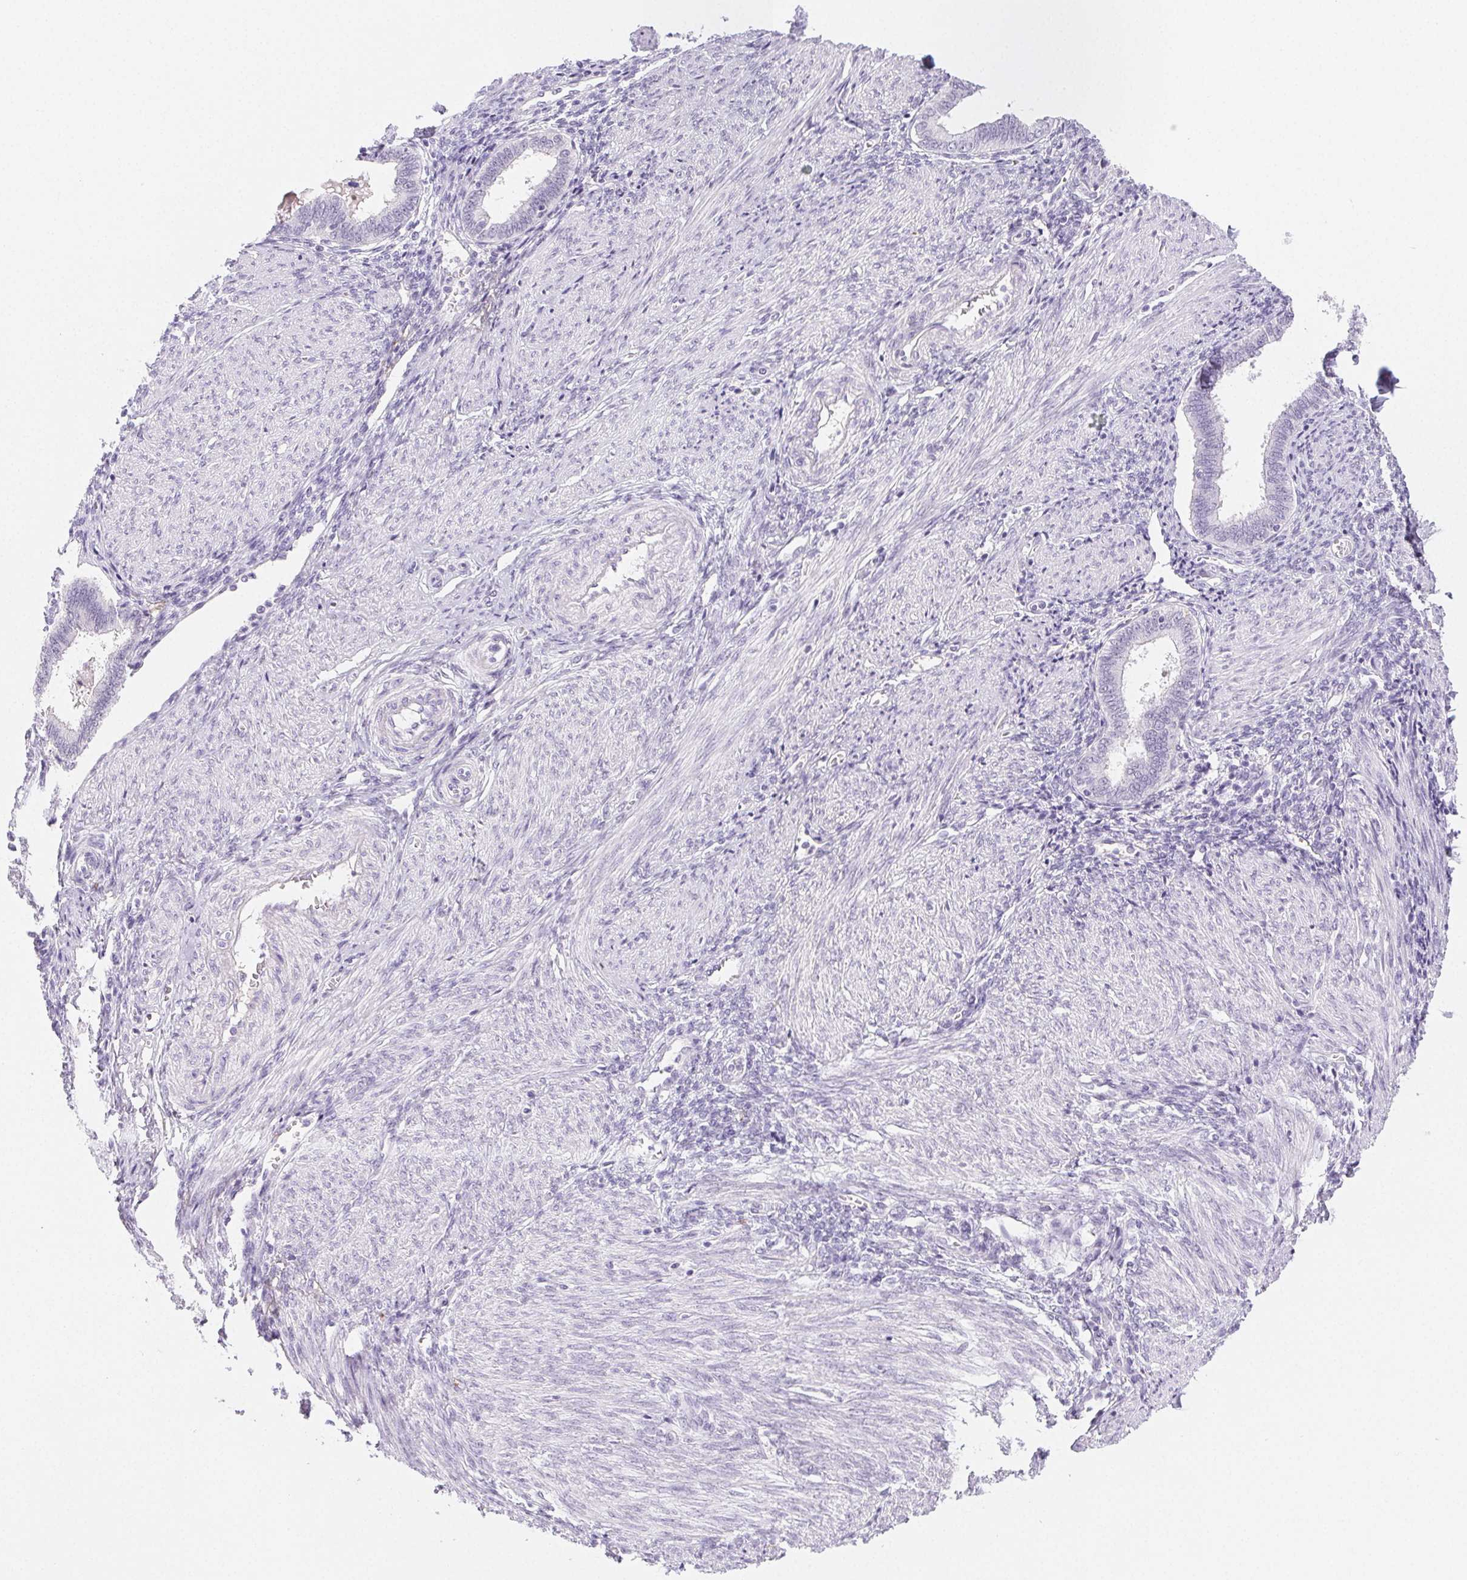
{"staining": {"intensity": "negative", "quantity": "none", "location": "none"}, "tissue": "endometrium", "cell_type": "Cells in endometrial stroma", "image_type": "normal", "snomed": [{"axis": "morphology", "description": "Normal tissue, NOS"}, {"axis": "topography", "description": "Endometrium"}], "caption": "This is a photomicrograph of immunohistochemistry (IHC) staining of benign endometrium, which shows no staining in cells in endometrial stroma. Nuclei are stained in blue.", "gene": "ST8SIA3", "patient": {"sex": "female", "age": 42}}